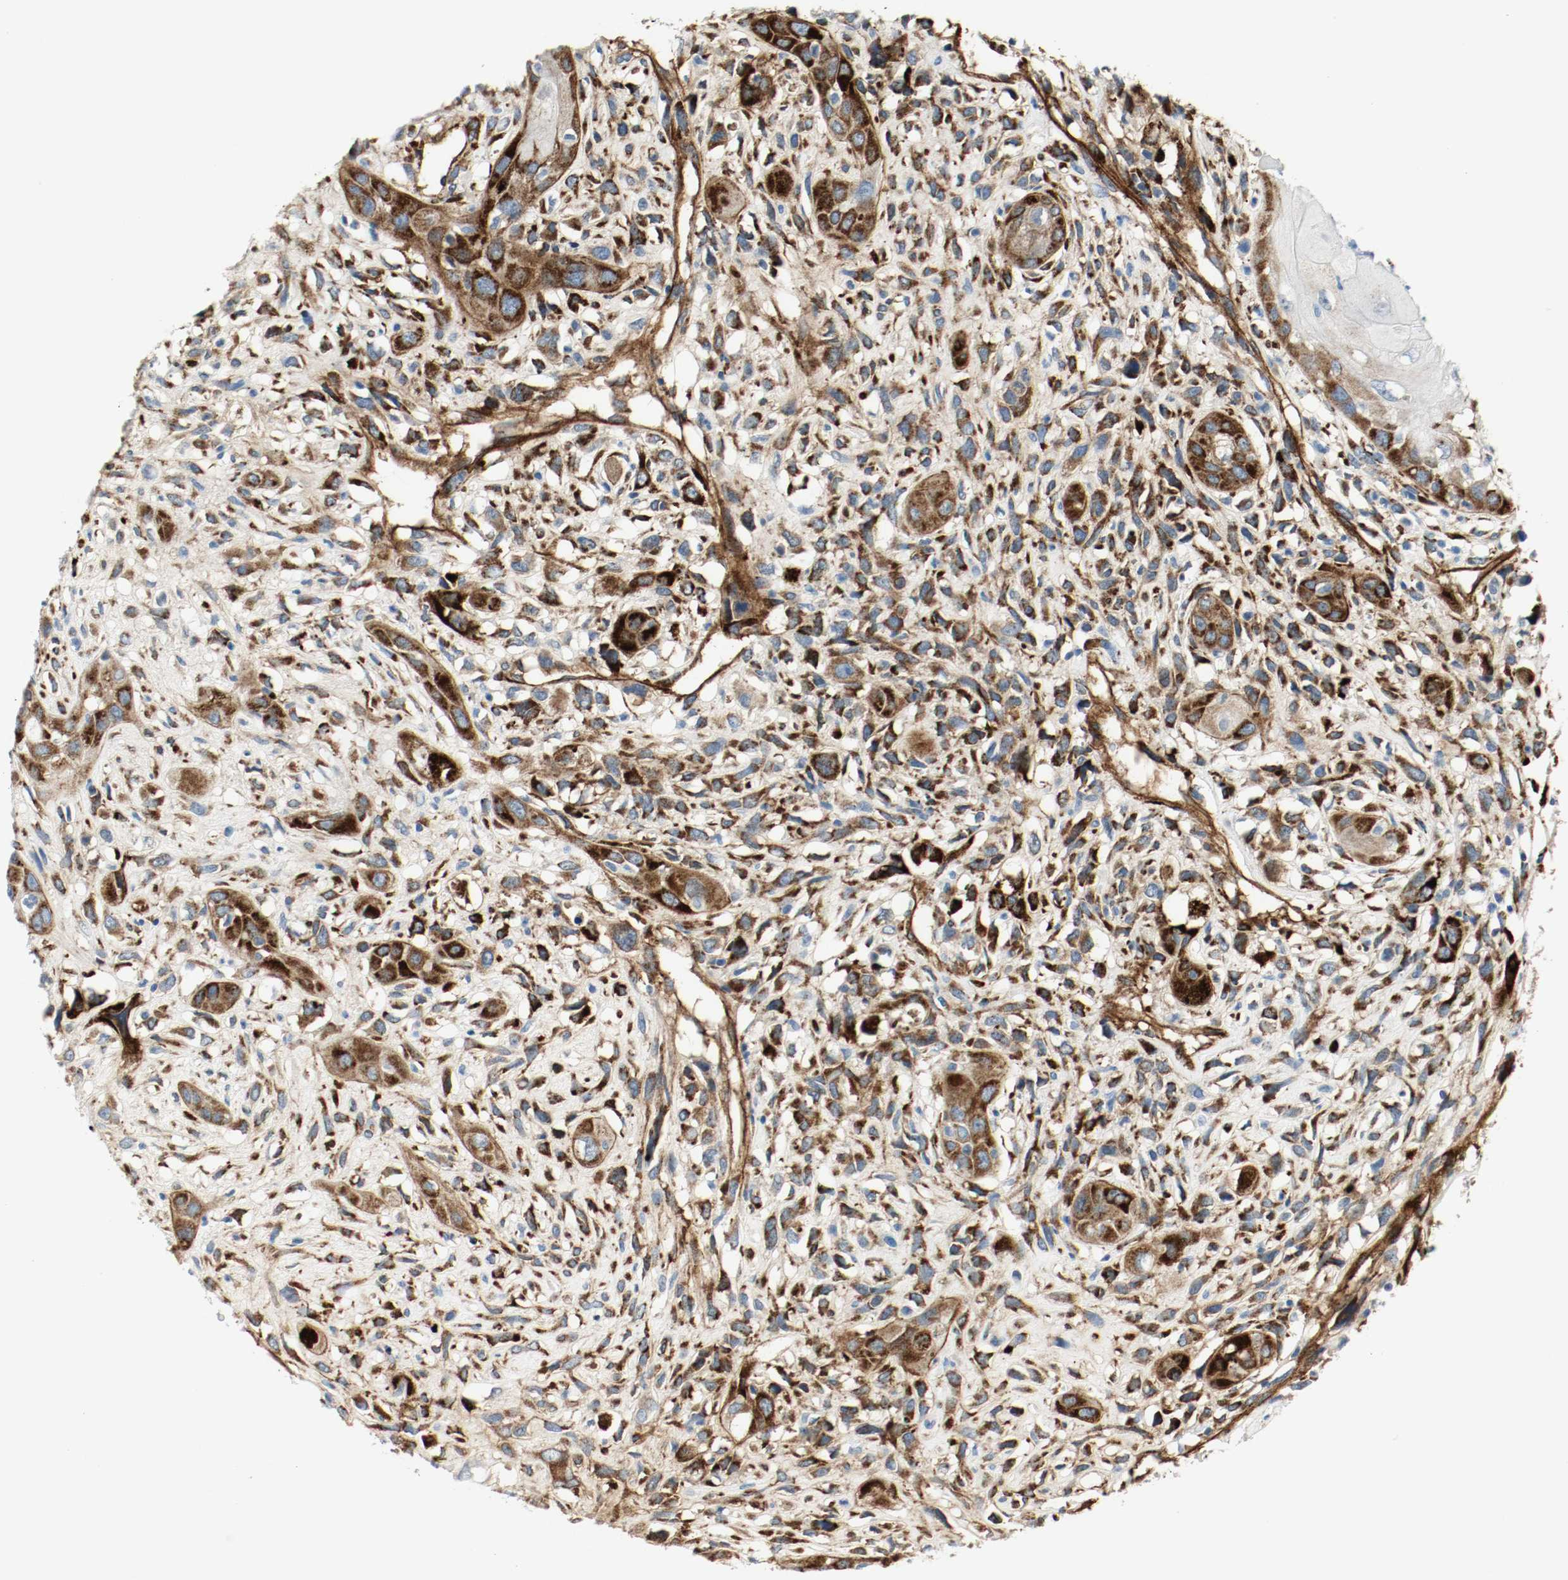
{"staining": {"intensity": "strong", "quantity": ">75%", "location": "cytoplasmic/membranous"}, "tissue": "head and neck cancer", "cell_type": "Tumor cells", "image_type": "cancer", "snomed": [{"axis": "morphology", "description": "Necrosis, NOS"}, {"axis": "morphology", "description": "Neoplasm, malignant, NOS"}, {"axis": "topography", "description": "Salivary gland"}, {"axis": "topography", "description": "Head-Neck"}], "caption": "Protein staining shows strong cytoplasmic/membranous staining in approximately >75% of tumor cells in head and neck cancer. The staining is performed using DAB (3,3'-diaminobenzidine) brown chromogen to label protein expression. The nuclei are counter-stained blue using hematoxylin.", "gene": "LAMB1", "patient": {"sex": "male", "age": 43}}